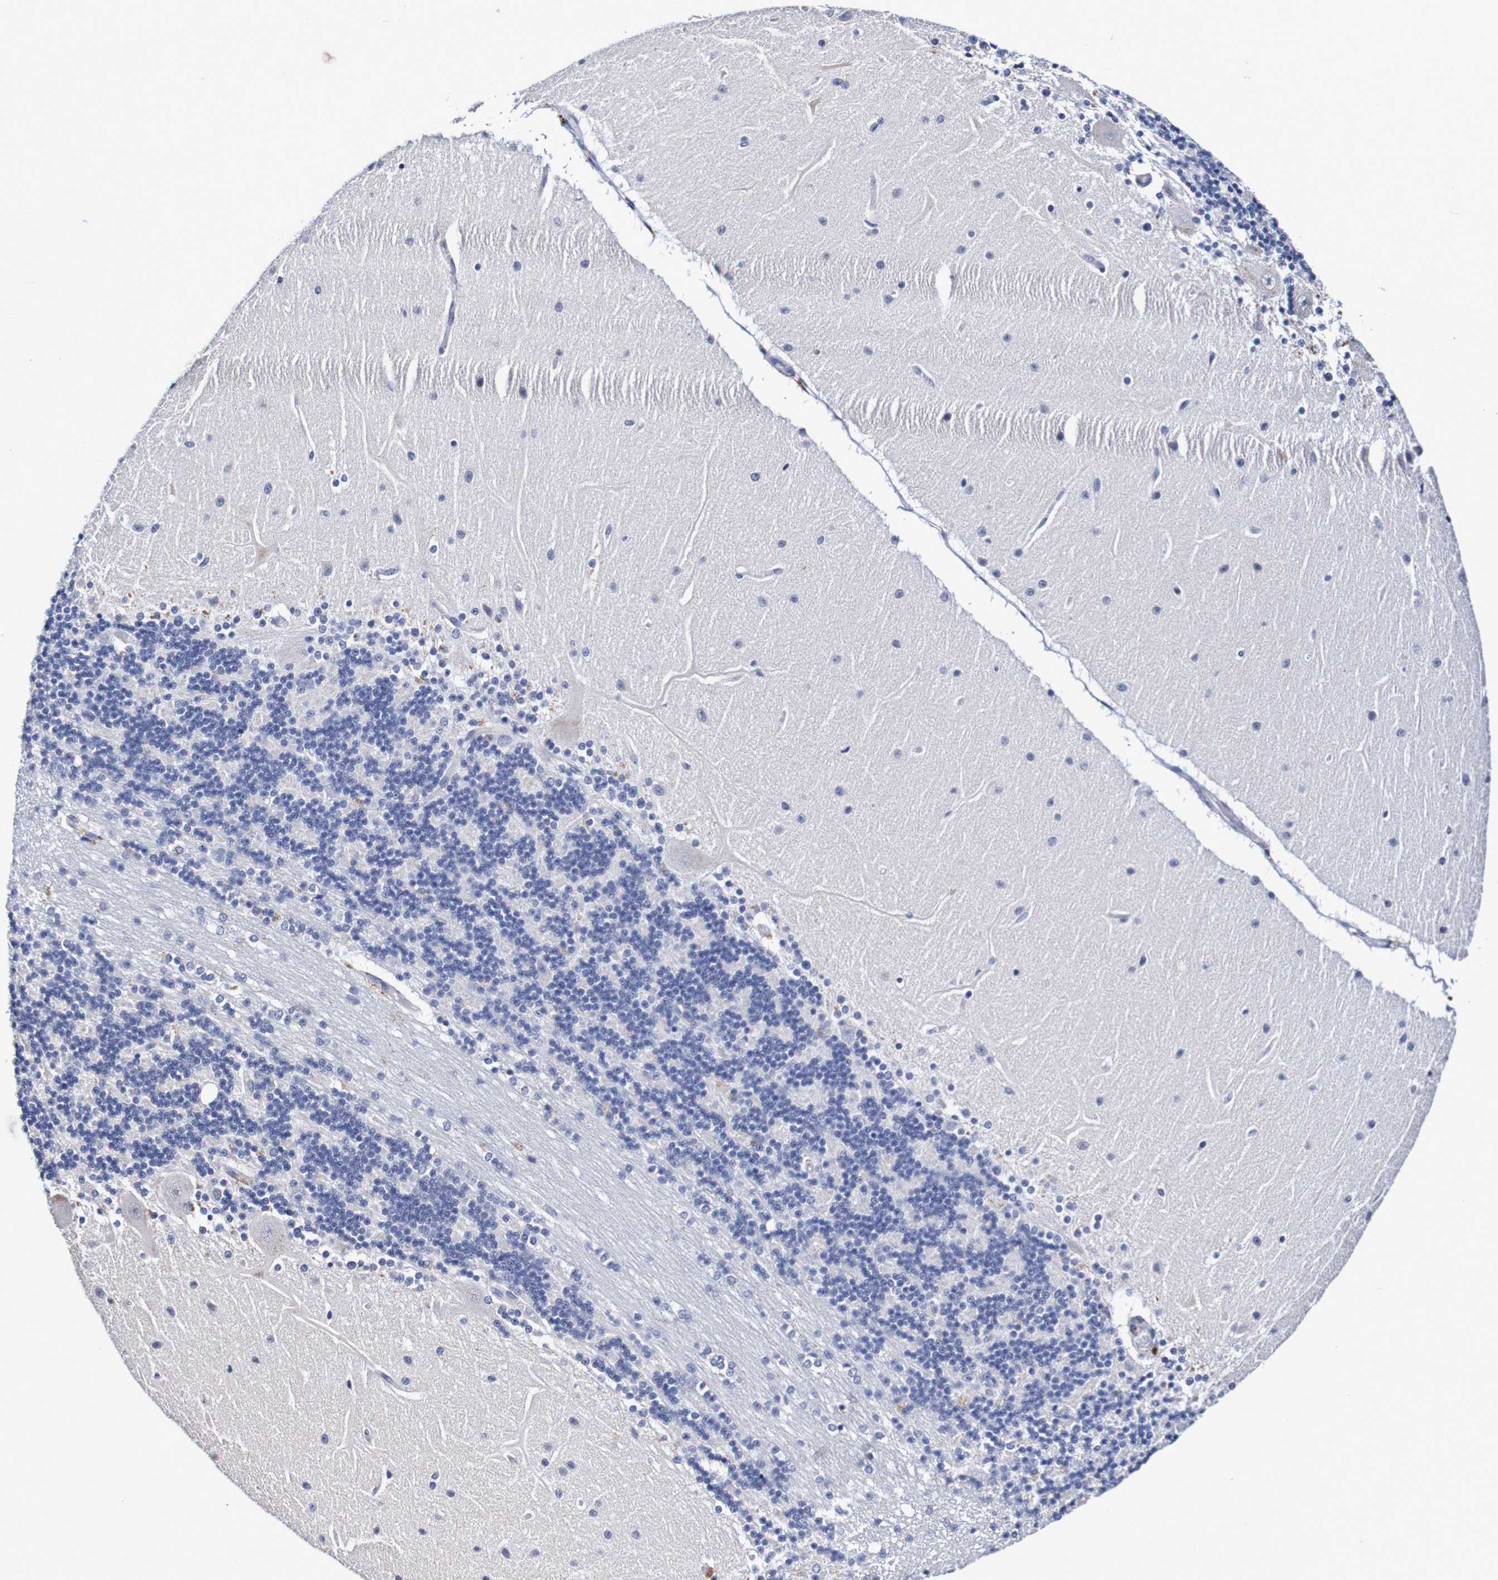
{"staining": {"intensity": "negative", "quantity": "none", "location": "none"}, "tissue": "cerebellum", "cell_type": "Cells in granular layer", "image_type": "normal", "snomed": [{"axis": "morphology", "description": "Normal tissue, NOS"}, {"axis": "topography", "description": "Cerebellum"}], "caption": "This histopathology image is of unremarkable cerebellum stained with immunohistochemistry to label a protein in brown with the nuclei are counter-stained blue. There is no staining in cells in granular layer. The staining was performed using DAB to visualize the protein expression in brown, while the nuclei were stained in blue with hematoxylin (Magnification: 20x).", "gene": "ACVR1C", "patient": {"sex": "female", "age": 54}}